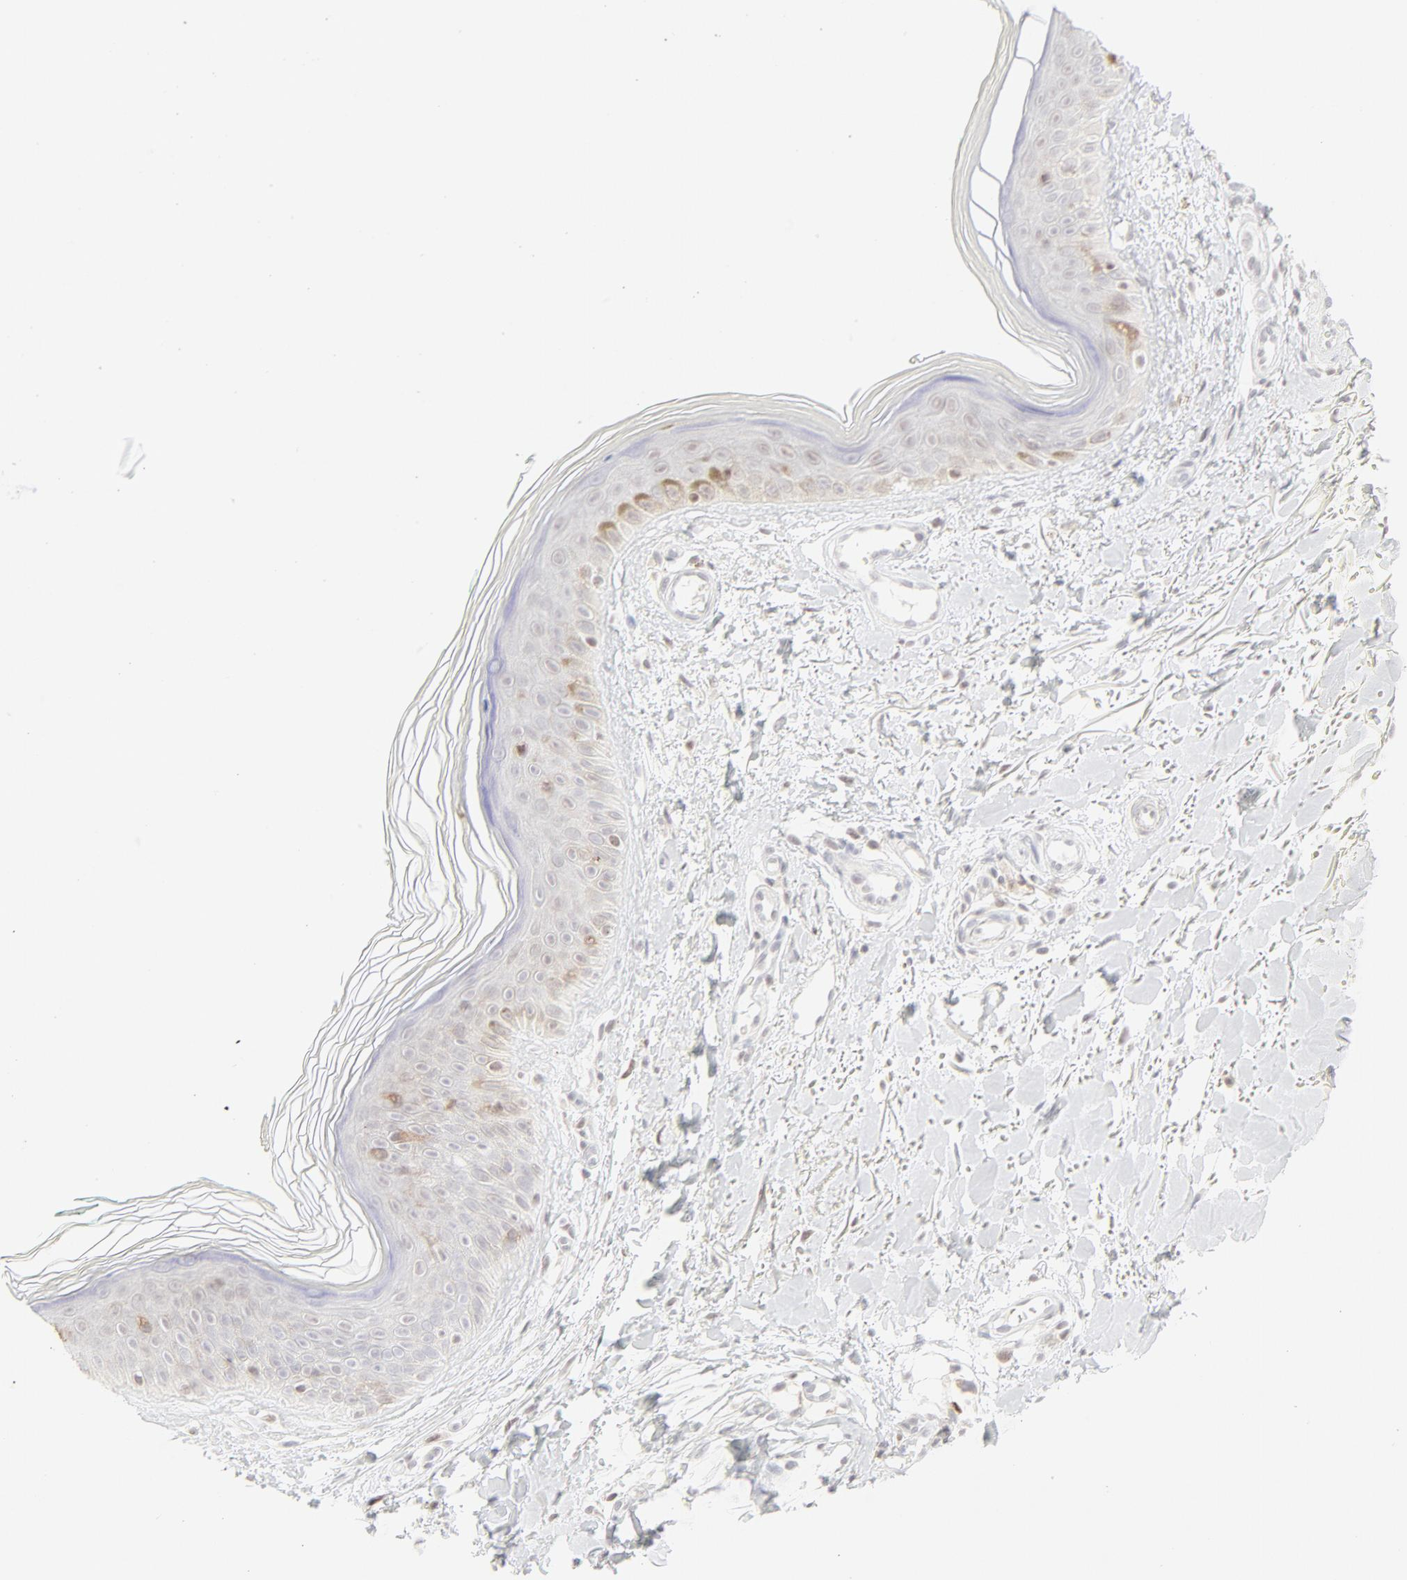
{"staining": {"intensity": "negative", "quantity": "none", "location": "none"}, "tissue": "skin", "cell_type": "Fibroblasts", "image_type": "normal", "snomed": [{"axis": "morphology", "description": "Normal tissue, NOS"}, {"axis": "topography", "description": "Skin"}], "caption": "DAB (3,3'-diaminobenzidine) immunohistochemical staining of normal human skin reveals no significant positivity in fibroblasts. The staining is performed using DAB (3,3'-diaminobenzidine) brown chromogen with nuclei counter-stained in using hematoxylin.", "gene": "PRKCB", "patient": {"sex": "male", "age": 71}}